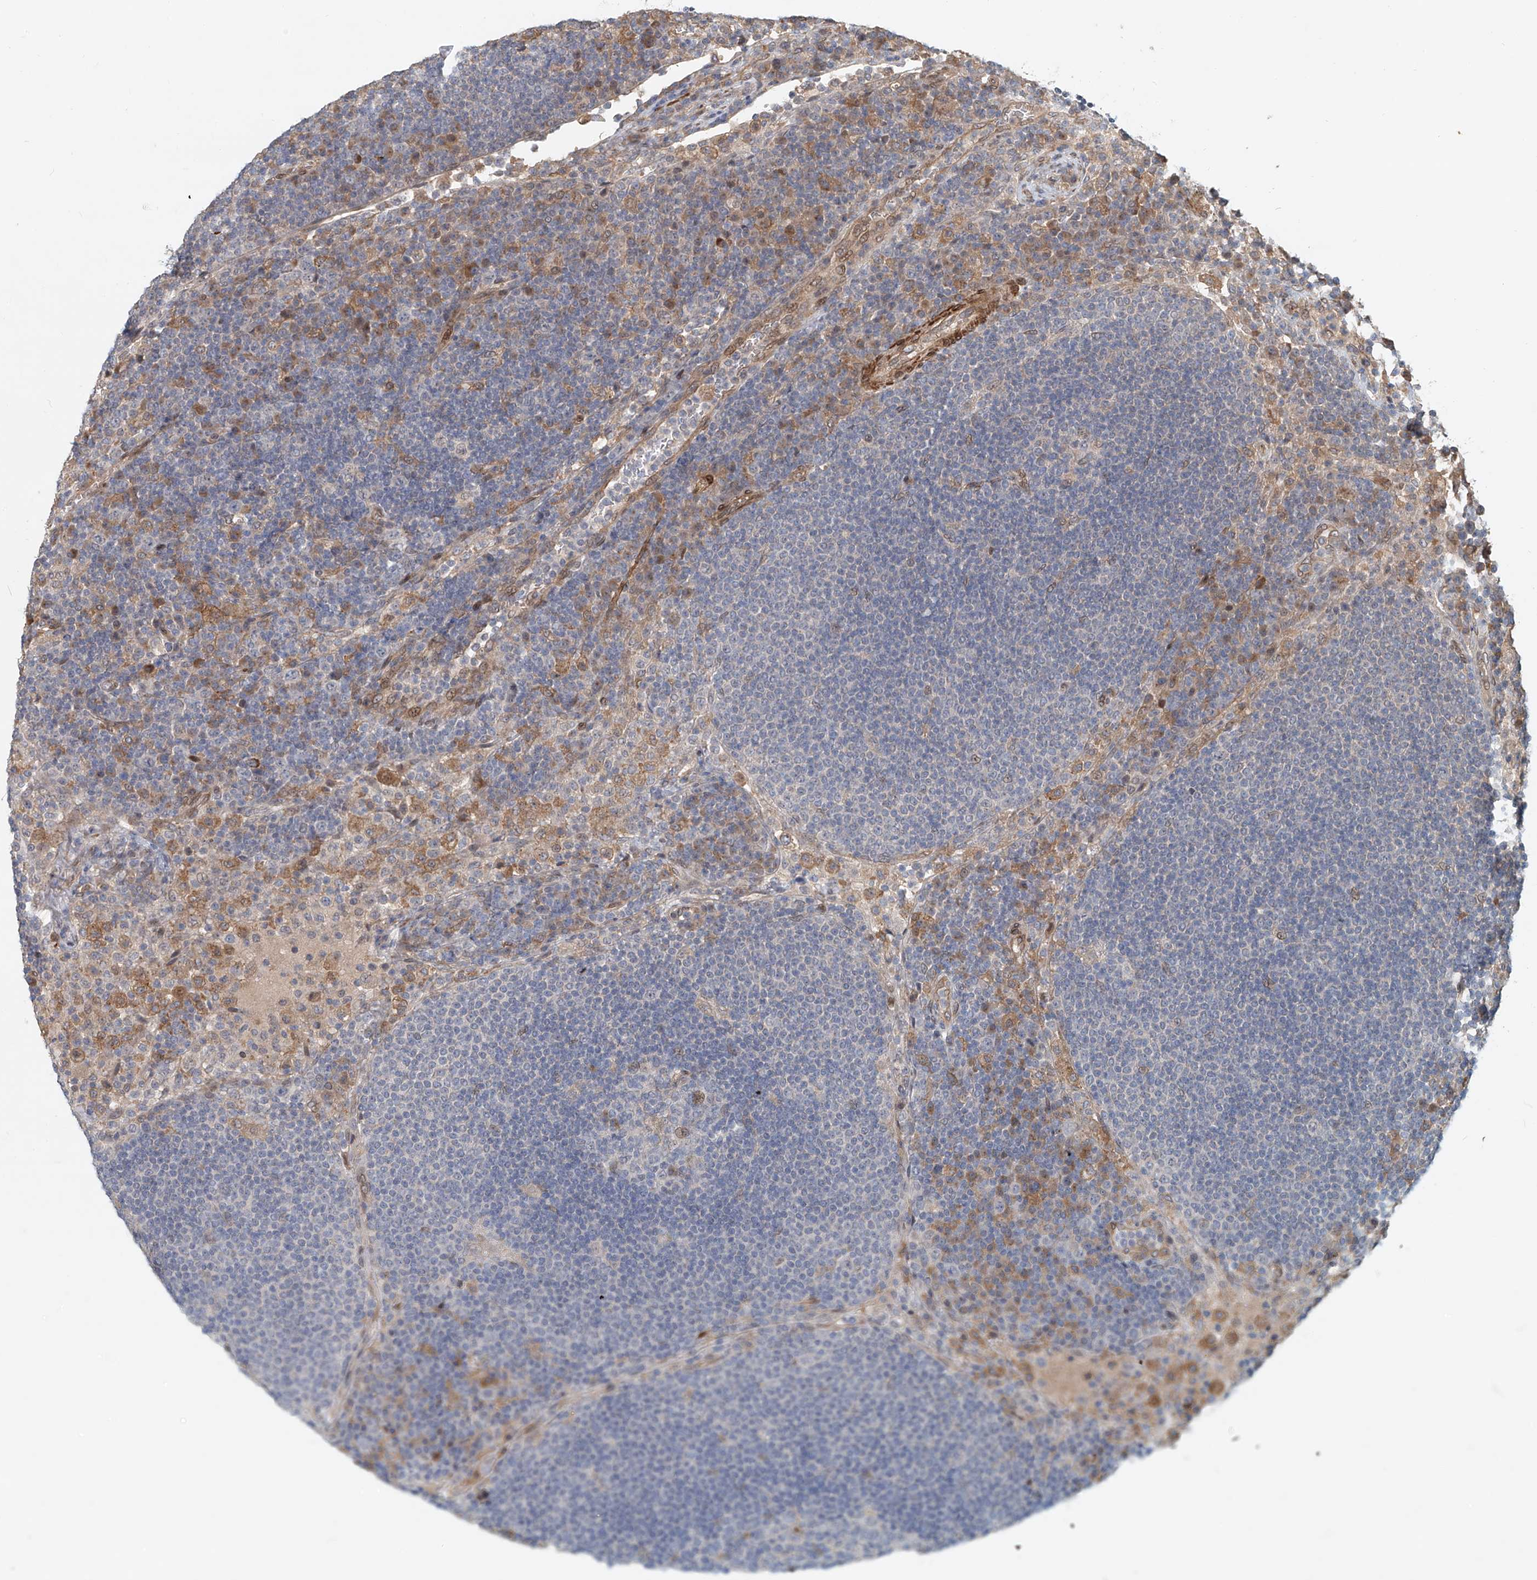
{"staining": {"intensity": "negative", "quantity": "none", "location": "none"}, "tissue": "lymph node", "cell_type": "Germinal center cells", "image_type": "normal", "snomed": [{"axis": "morphology", "description": "Normal tissue, NOS"}, {"axis": "topography", "description": "Lymph node"}], "caption": "Micrograph shows no protein staining in germinal center cells of normal lymph node. (Stains: DAB immunohistochemistry (IHC) with hematoxylin counter stain, Microscopy: brightfield microscopy at high magnification).", "gene": "SASH1", "patient": {"sex": "female", "age": 53}}